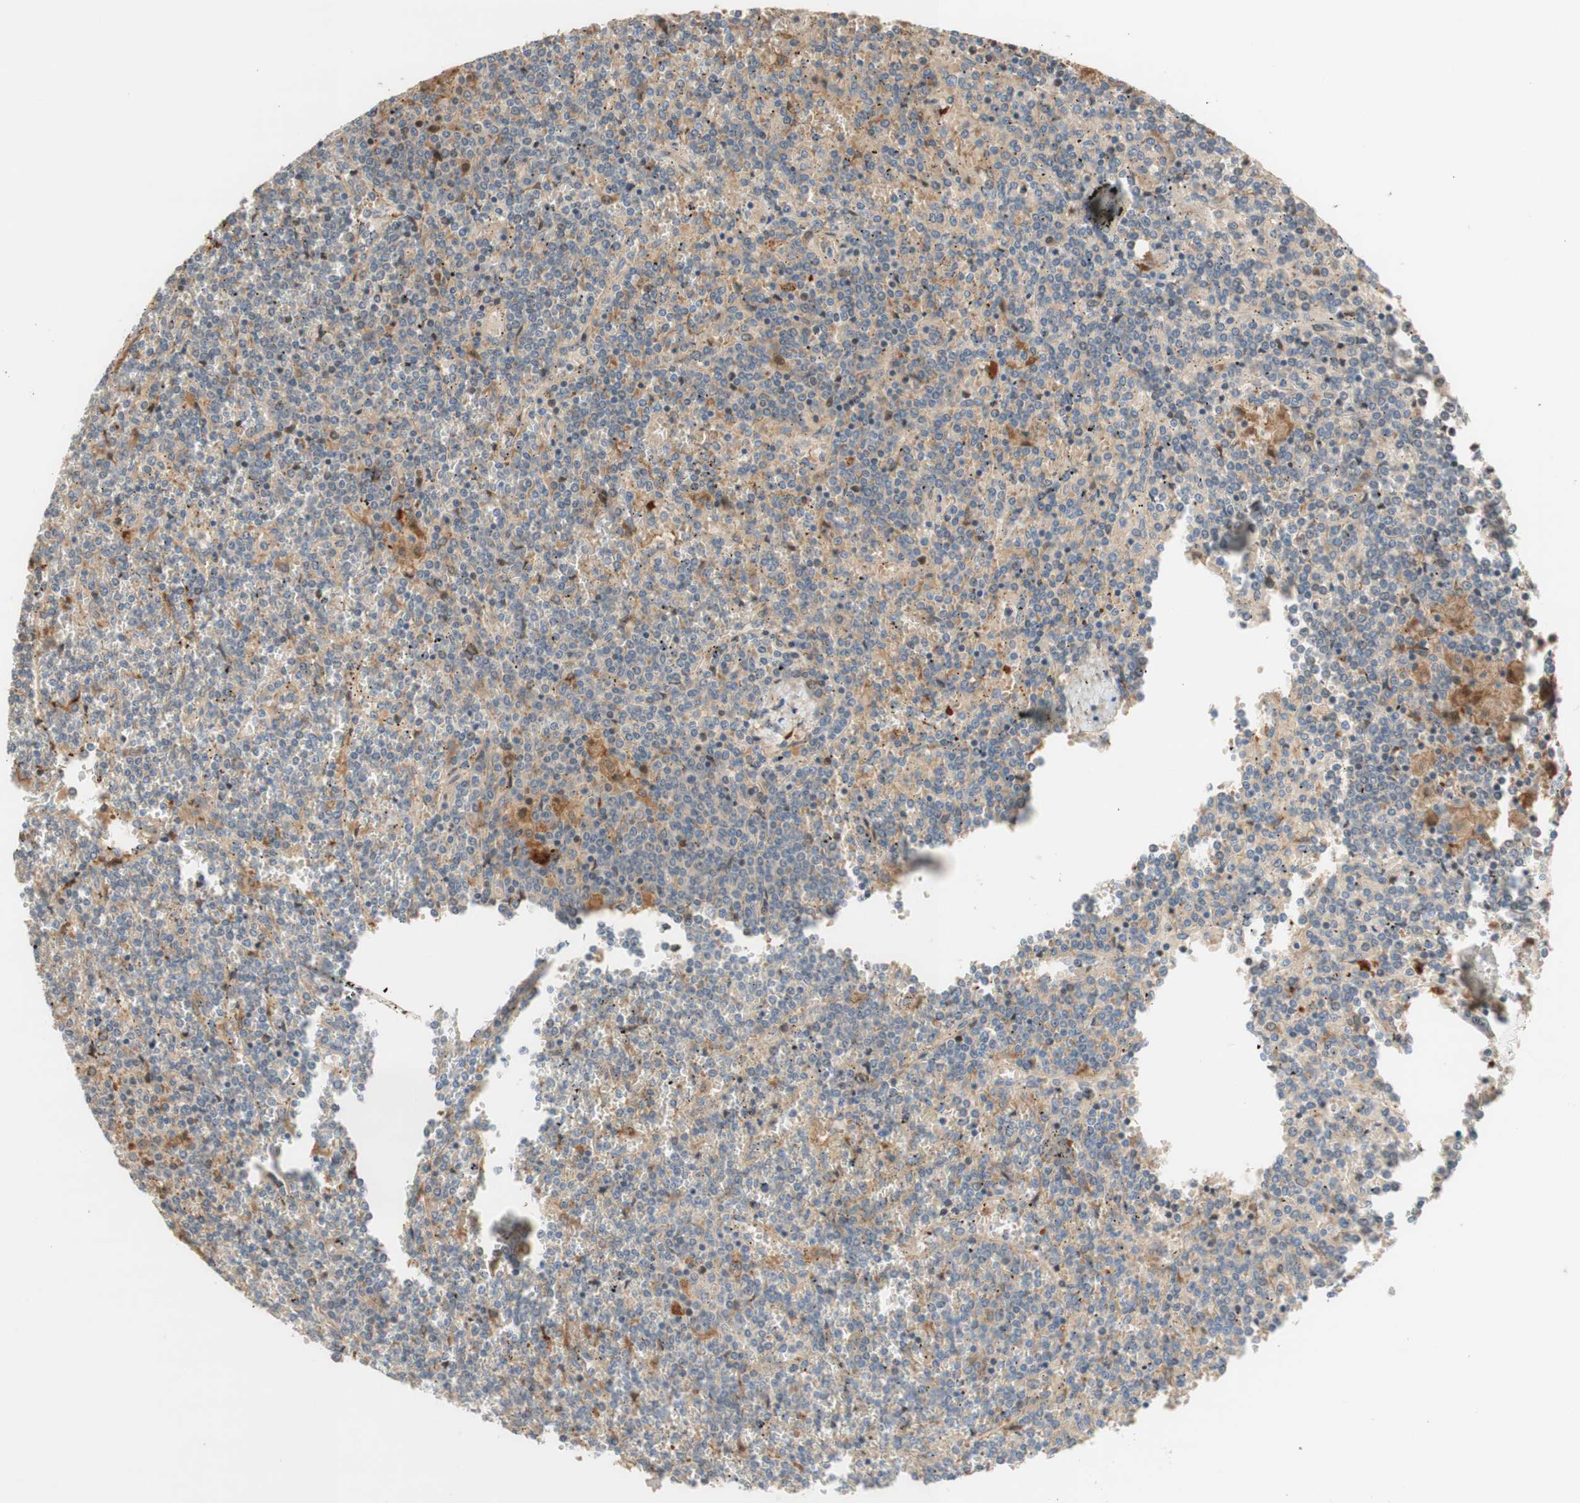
{"staining": {"intensity": "negative", "quantity": "none", "location": "none"}, "tissue": "lymphoma", "cell_type": "Tumor cells", "image_type": "cancer", "snomed": [{"axis": "morphology", "description": "Malignant lymphoma, non-Hodgkin's type, Low grade"}, {"axis": "topography", "description": "Spleen"}], "caption": "This is an immunohistochemistry (IHC) micrograph of lymphoma. There is no staining in tumor cells.", "gene": "PTPN21", "patient": {"sex": "female", "age": 19}}